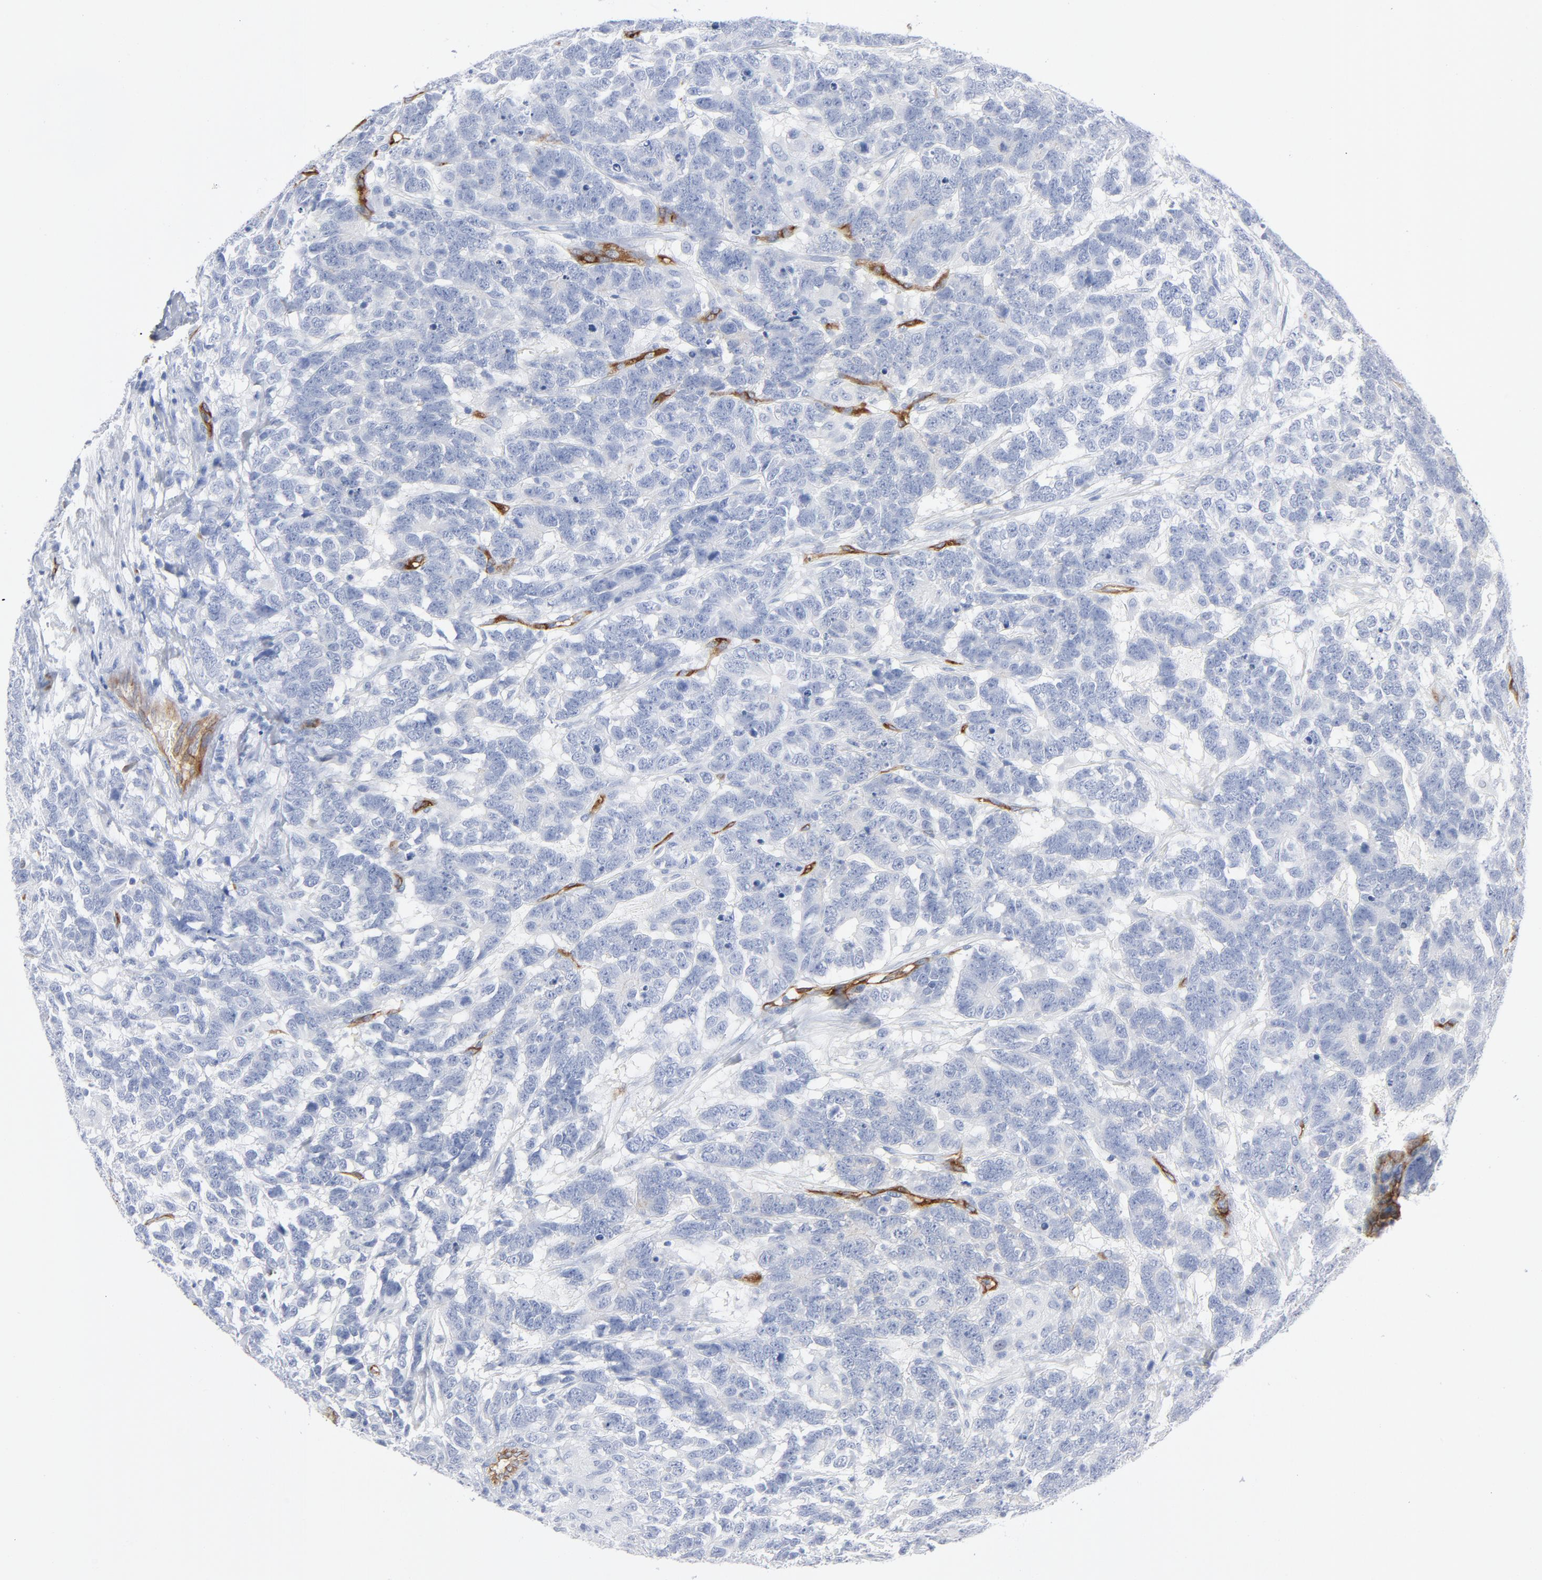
{"staining": {"intensity": "weak", "quantity": "<25%", "location": "cytoplasmic/membranous"}, "tissue": "testis cancer", "cell_type": "Tumor cells", "image_type": "cancer", "snomed": [{"axis": "morphology", "description": "Carcinoma, Embryonal, NOS"}, {"axis": "topography", "description": "Testis"}], "caption": "Tumor cells show no significant protein expression in embryonal carcinoma (testis). (DAB (3,3'-diaminobenzidine) immunohistochemistry with hematoxylin counter stain).", "gene": "SHANK3", "patient": {"sex": "male", "age": 26}}